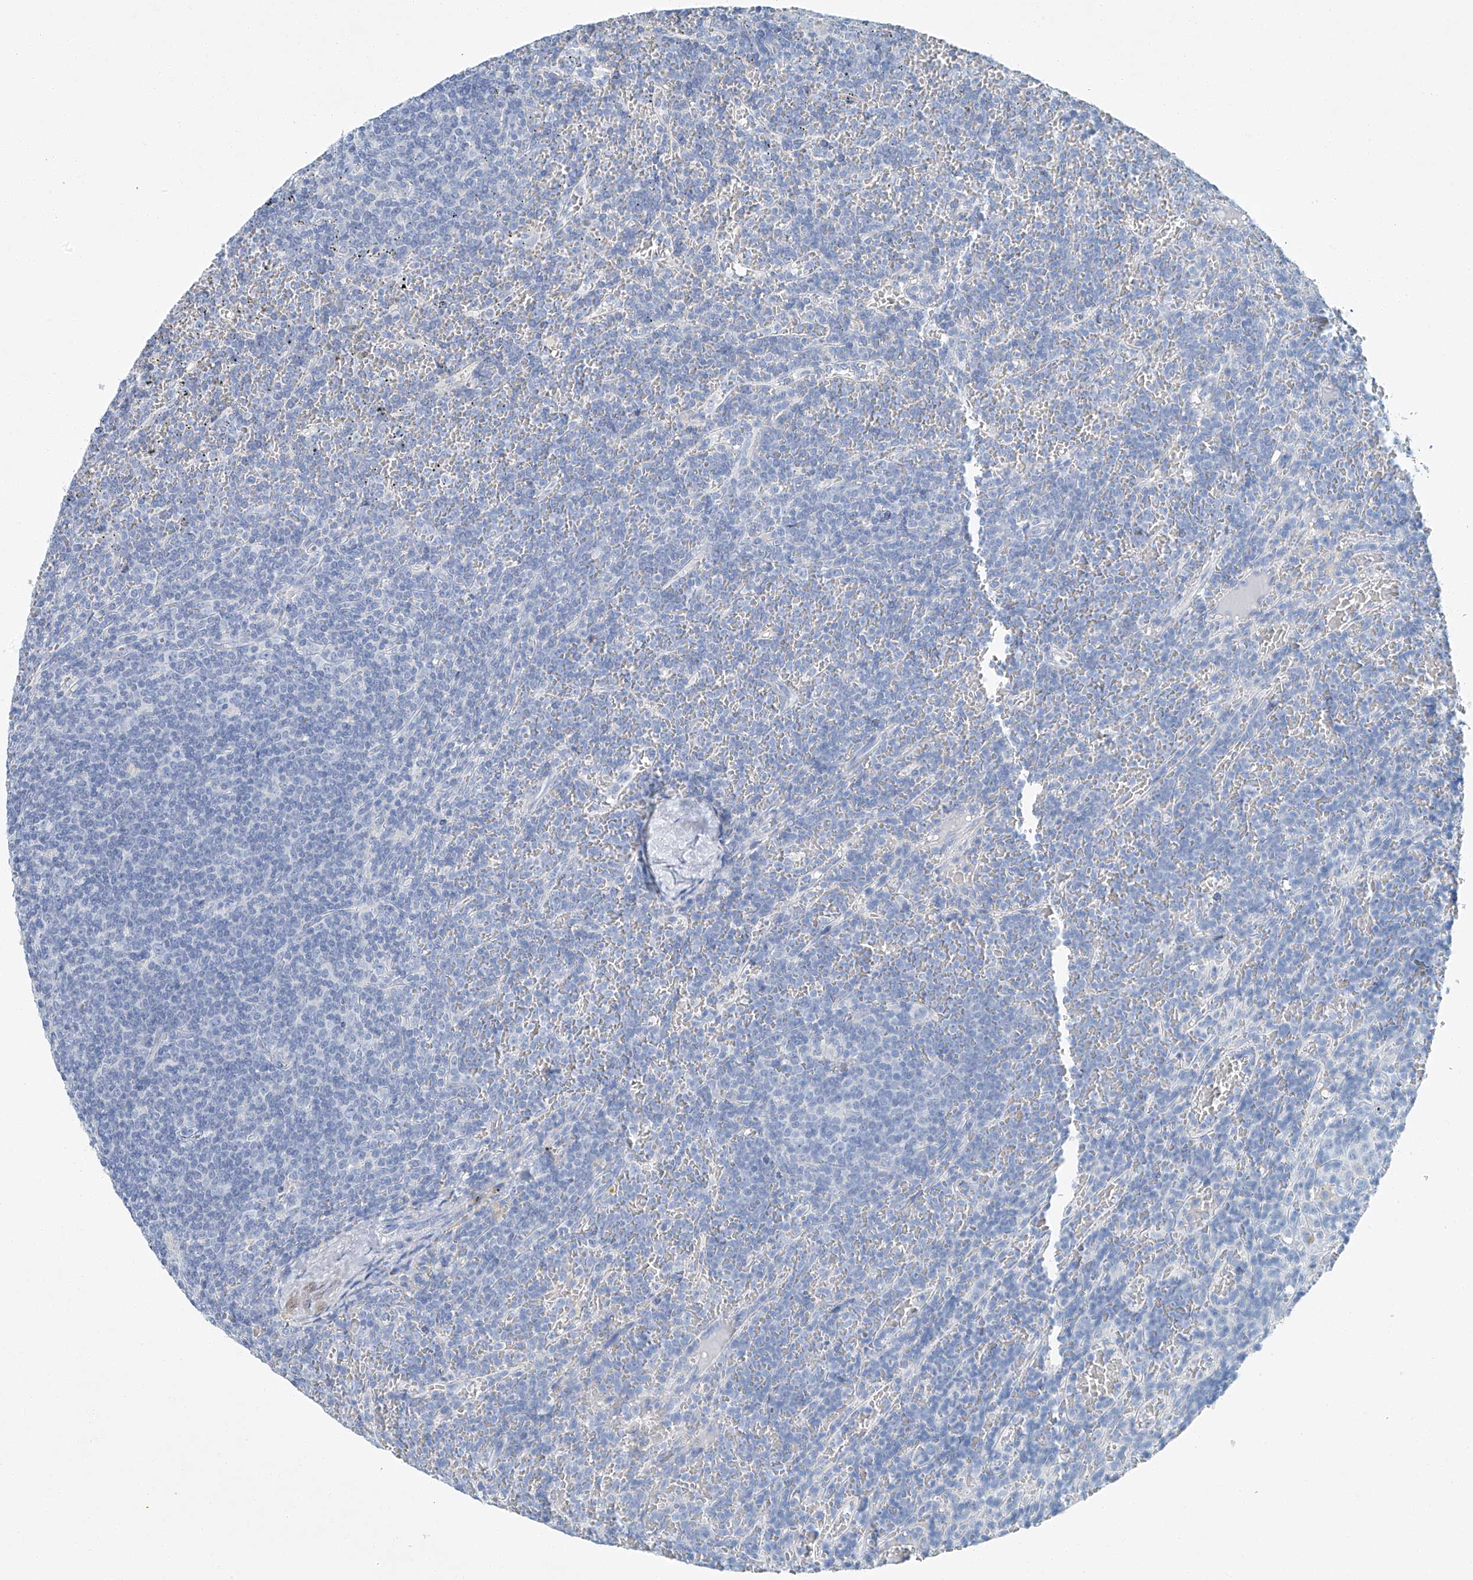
{"staining": {"intensity": "negative", "quantity": "none", "location": "none"}, "tissue": "lymphoma", "cell_type": "Tumor cells", "image_type": "cancer", "snomed": [{"axis": "morphology", "description": "Malignant lymphoma, non-Hodgkin's type, Low grade"}, {"axis": "topography", "description": "Spleen"}], "caption": "DAB (3,3'-diaminobenzidine) immunohistochemical staining of low-grade malignant lymphoma, non-Hodgkin's type reveals no significant positivity in tumor cells. The staining was performed using DAB to visualize the protein expression in brown, while the nuclei were stained in blue with hematoxylin (Magnification: 20x).", "gene": "C1orf87", "patient": {"sex": "female", "age": 19}}